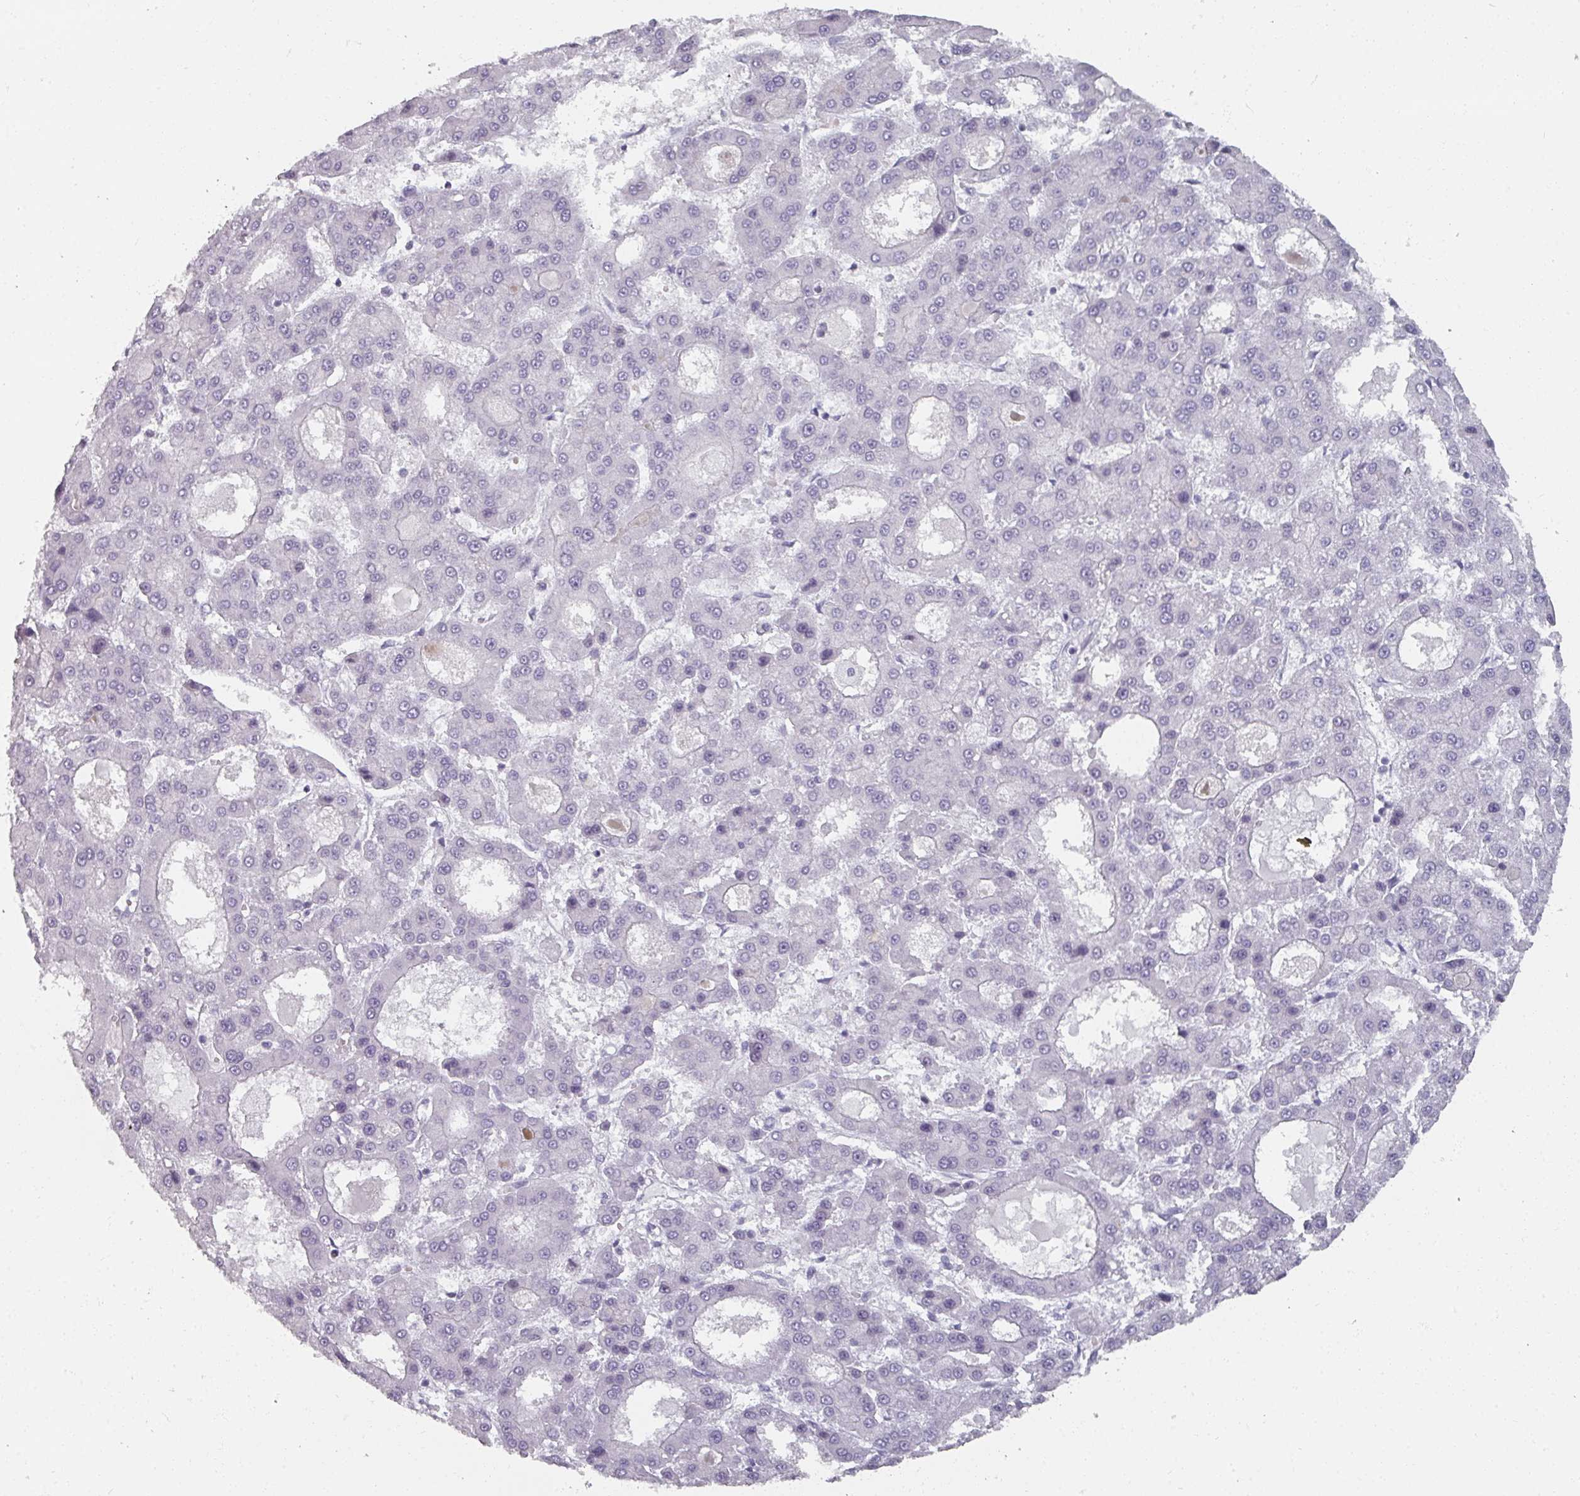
{"staining": {"intensity": "negative", "quantity": "none", "location": "none"}, "tissue": "liver cancer", "cell_type": "Tumor cells", "image_type": "cancer", "snomed": [{"axis": "morphology", "description": "Carcinoma, Hepatocellular, NOS"}, {"axis": "topography", "description": "Liver"}], "caption": "There is no significant positivity in tumor cells of liver cancer (hepatocellular carcinoma).", "gene": "REG3G", "patient": {"sex": "male", "age": 70}}